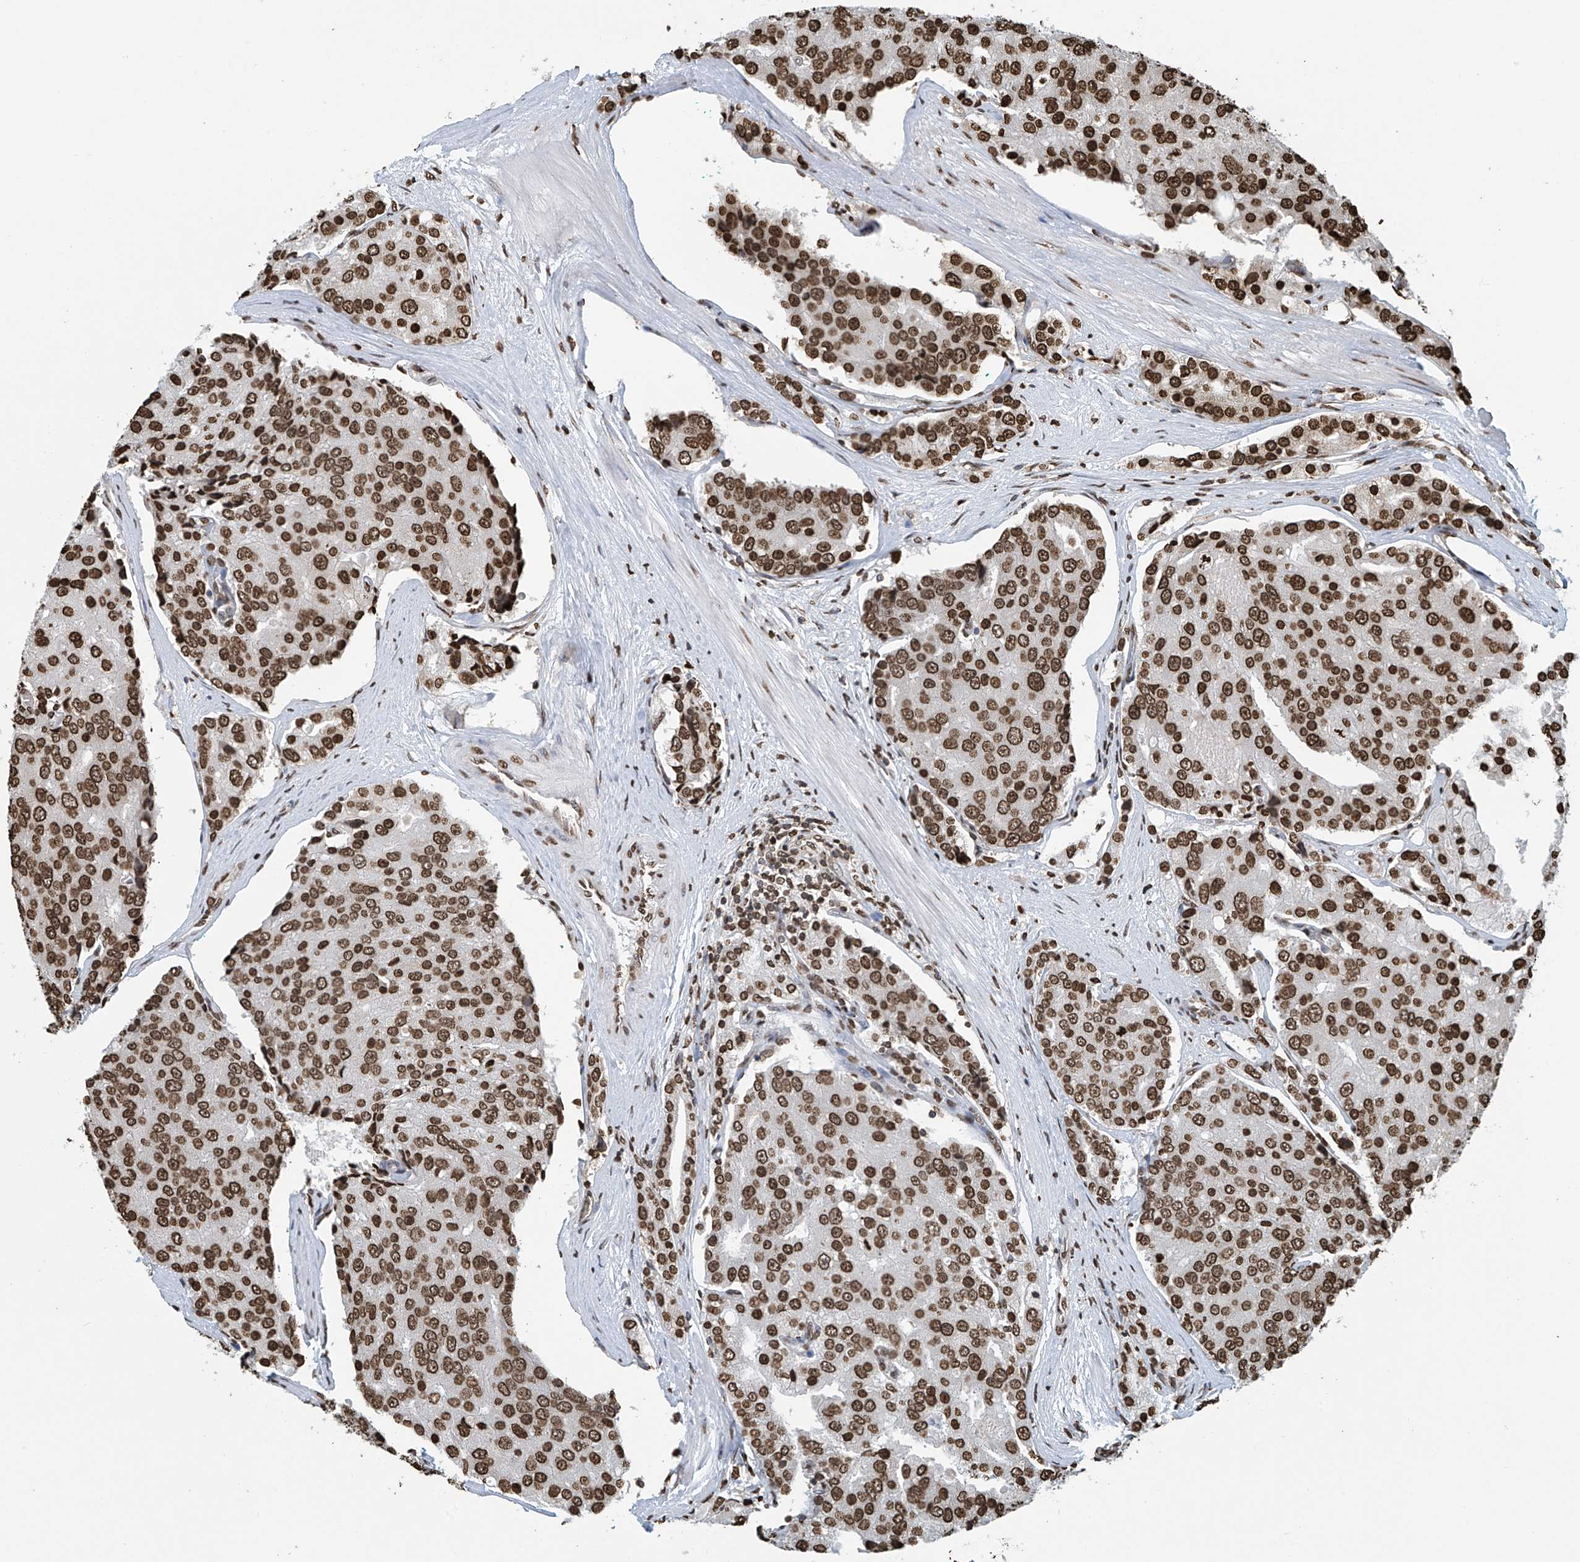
{"staining": {"intensity": "strong", "quantity": ">75%", "location": "nuclear"}, "tissue": "prostate cancer", "cell_type": "Tumor cells", "image_type": "cancer", "snomed": [{"axis": "morphology", "description": "Adenocarcinoma, High grade"}, {"axis": "topography", "description": "Prostate"}], "caption": "DAB immunohistochemical staining of human adenocarcinoma (high-grade) (prostate) shows strong nuclear protein positivity in about >75% of tumor cells.", "gene": "DPPA2", "patient": {"sex": "male", "age": 50}}